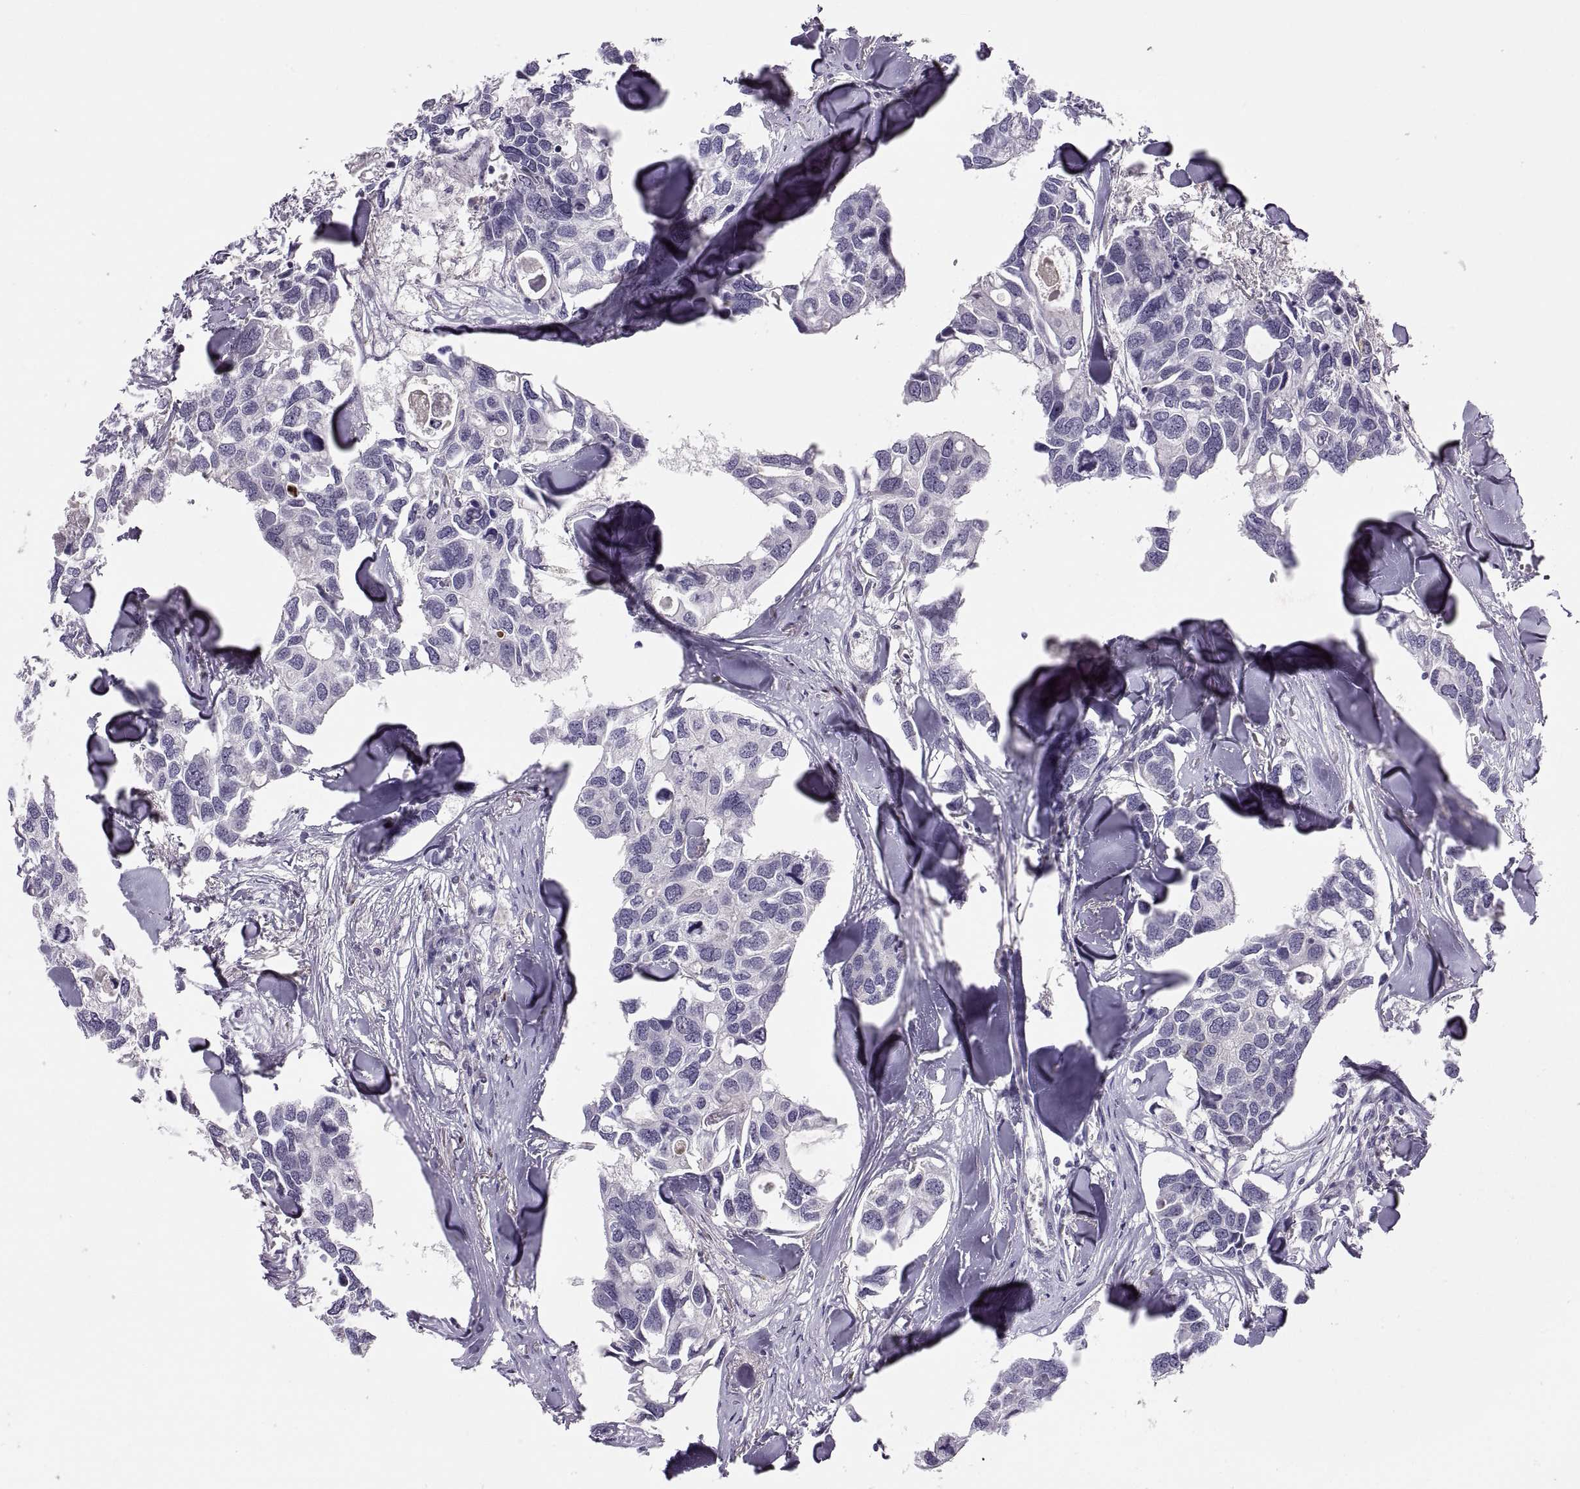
{"staining": {"intensity": "negative", "quantity": "none", "location": "none"}, "tissue": "breast cancer", "cell_type": "Tumor cells", "image_type": "cancer", "snomed": [{"axis": "morphology", "description": "Duct carcinoma"}, {"axis": "topography", "description": "Breast"}], "caption": "The immunohistochemistry (IHC) photomicrograph has no significant positivity in tumor cells of intraductal carcinoma (breast) tissue. (Brightfield microscopy of DAB (3,3'-diaminobenzidine) IHC at high magnification).", "gene": "CHCT1", "patient": {"sex": "female", "age": 83}}